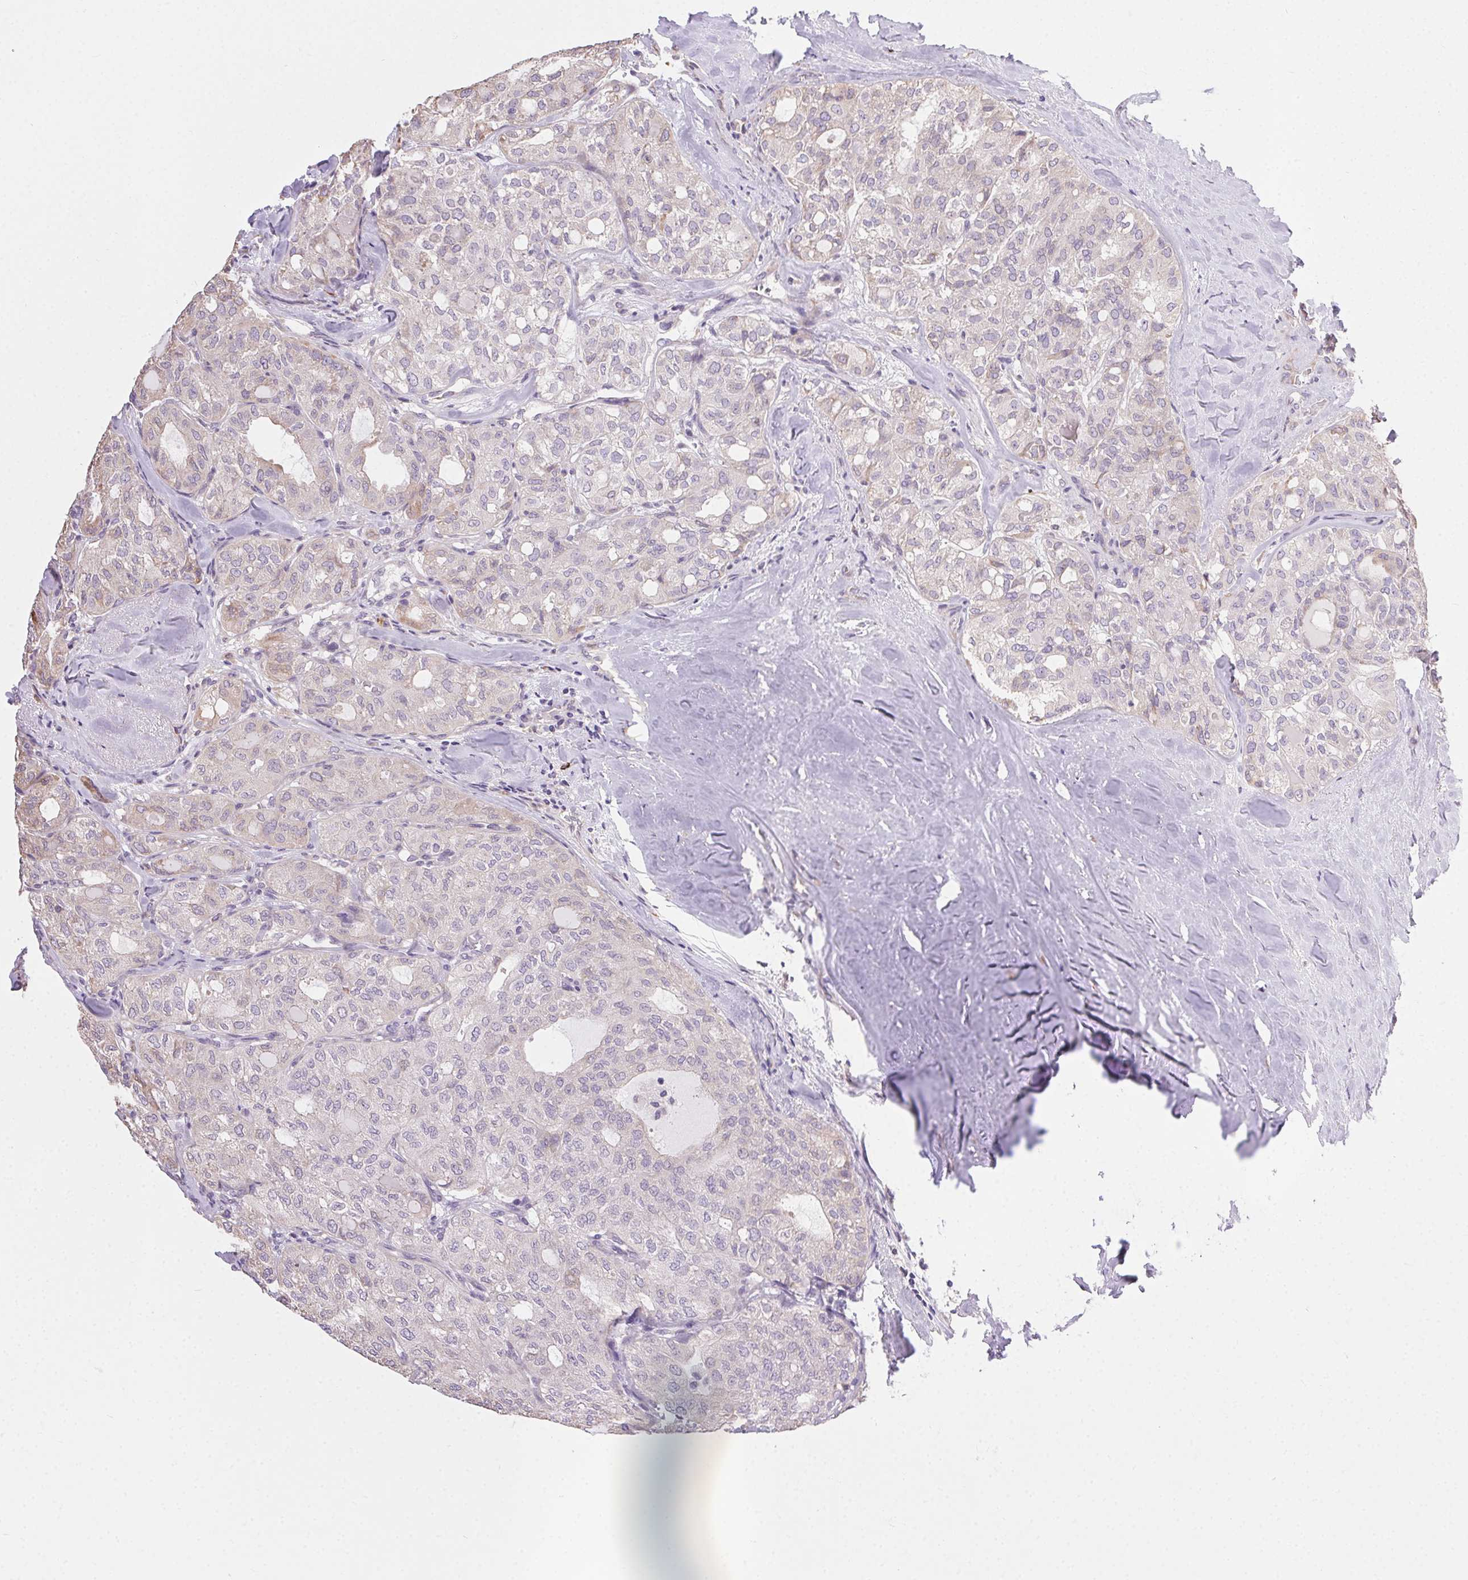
{"staining": {"intensity": "negative", "quantity": "none", "location": "none"}, "tissue": "thyroid cancer", "cell_type": "Tumor cells", "image_type": "cancer", "snomed": [{"axis": "morphology", "description": "Follicular adenoma carcinoma, NOS"}, {"axis": "topography", "description": "Thyroid gland"}], "caption": "Image shows no significant protein expression in tumor cells of thyroid follicular adenoma carcinoma.", "gene": "SNX31", "patient": {"sex": "male", "age": 75}}